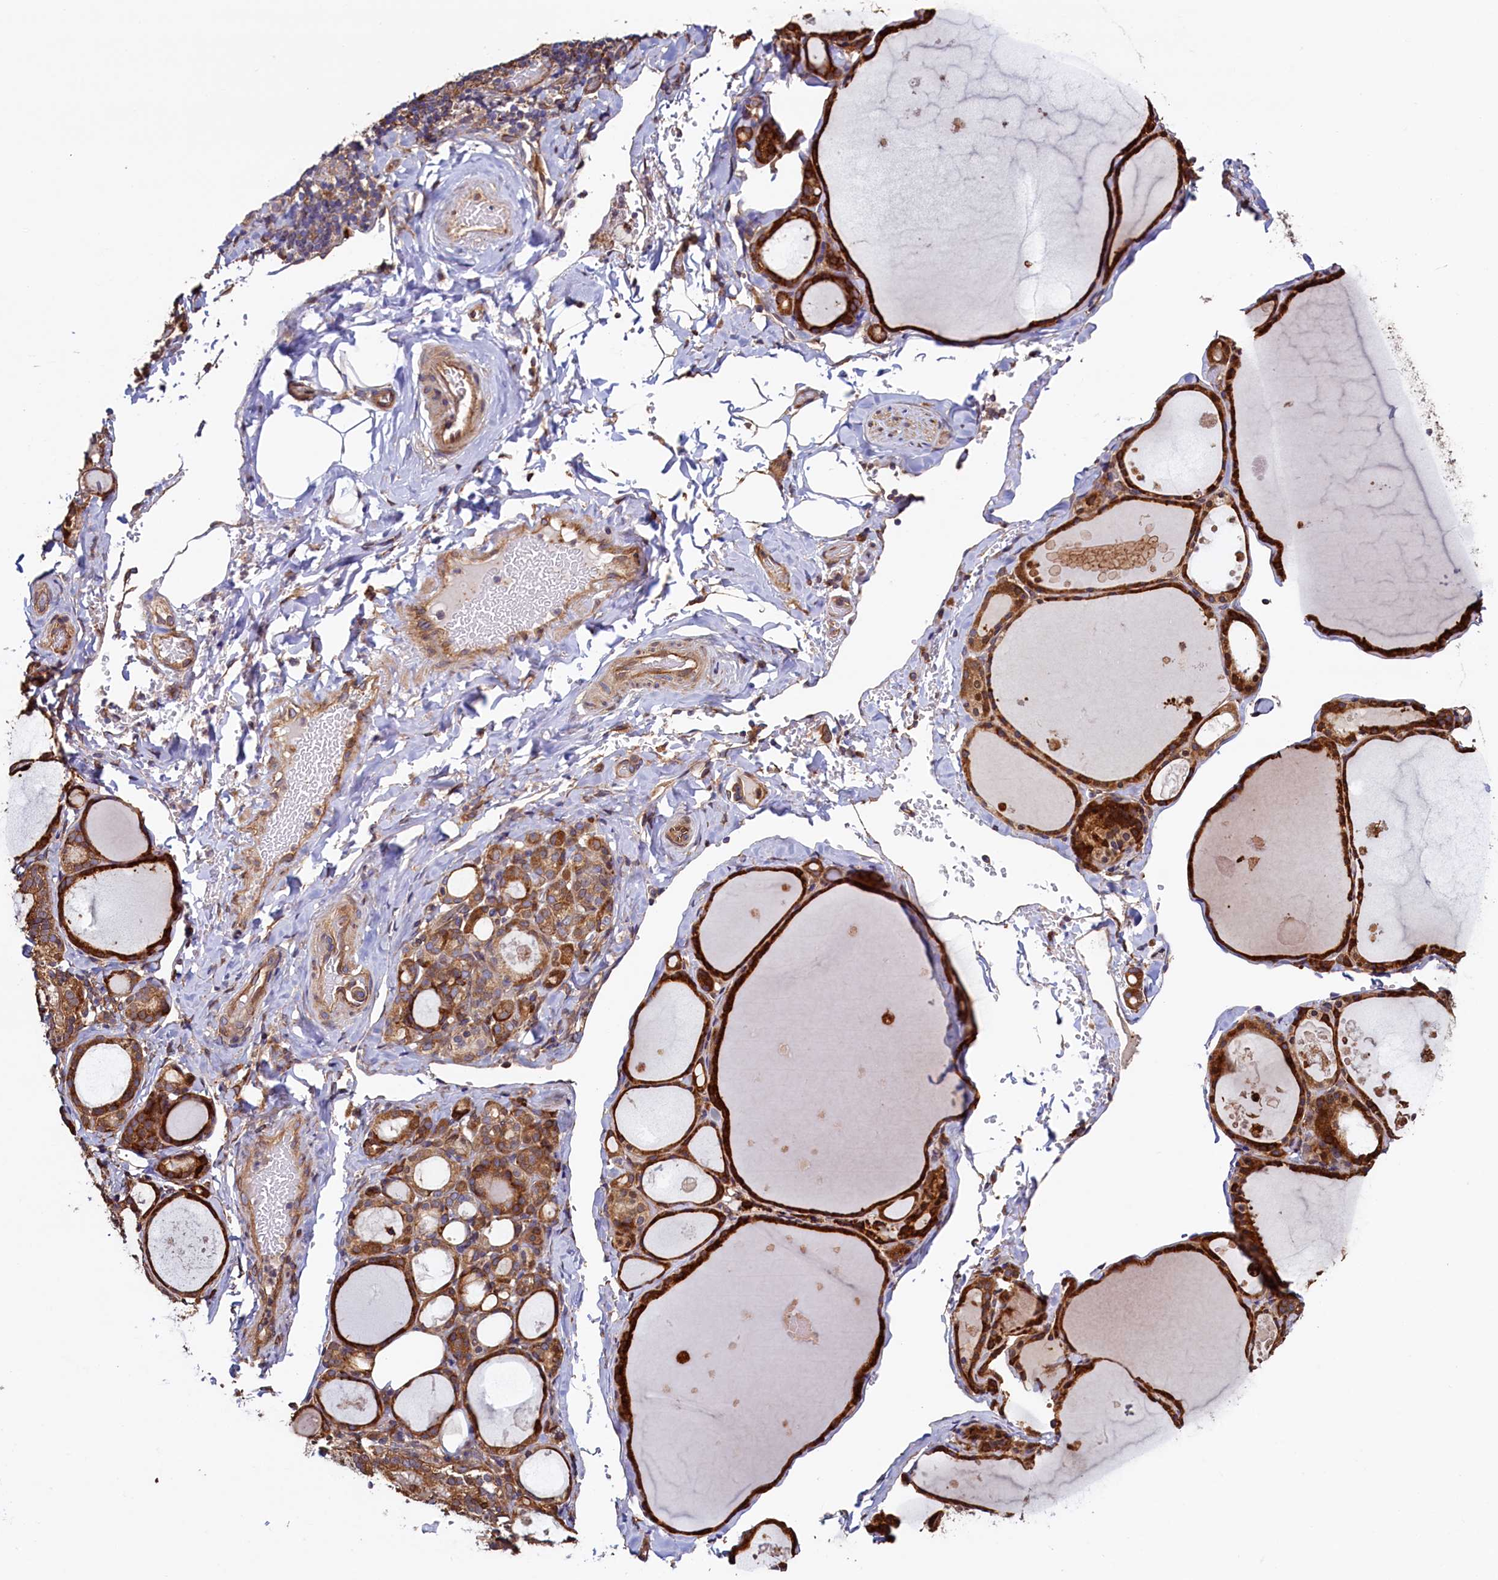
{"staining": {"intensity": "strong", "quantity": ">75%", "location": "cytoplasmic/membranous"}, "tissue": "thyroid gland", "cell_type": "Glandular cells", "image_type": "normal", "snomed": [{"axis": "morphology", "description": "Normal tissue, NOS"}, {"axis": "topography", "description": "Thyroid gland"}], "caption": "Protein analysis of unremarkable thyroid gland exhibits strong cytoplasmic/membranous expression in about >75% of glandular cells. The staining is performed using DAB (3,3'-diaminobenzidine) brown chromogen to label protein expression. The nuclei are counter-stained blue using hematoxylin.", "gene": "ATXN2L", "patient": {"sex": "male", "age": 56}}